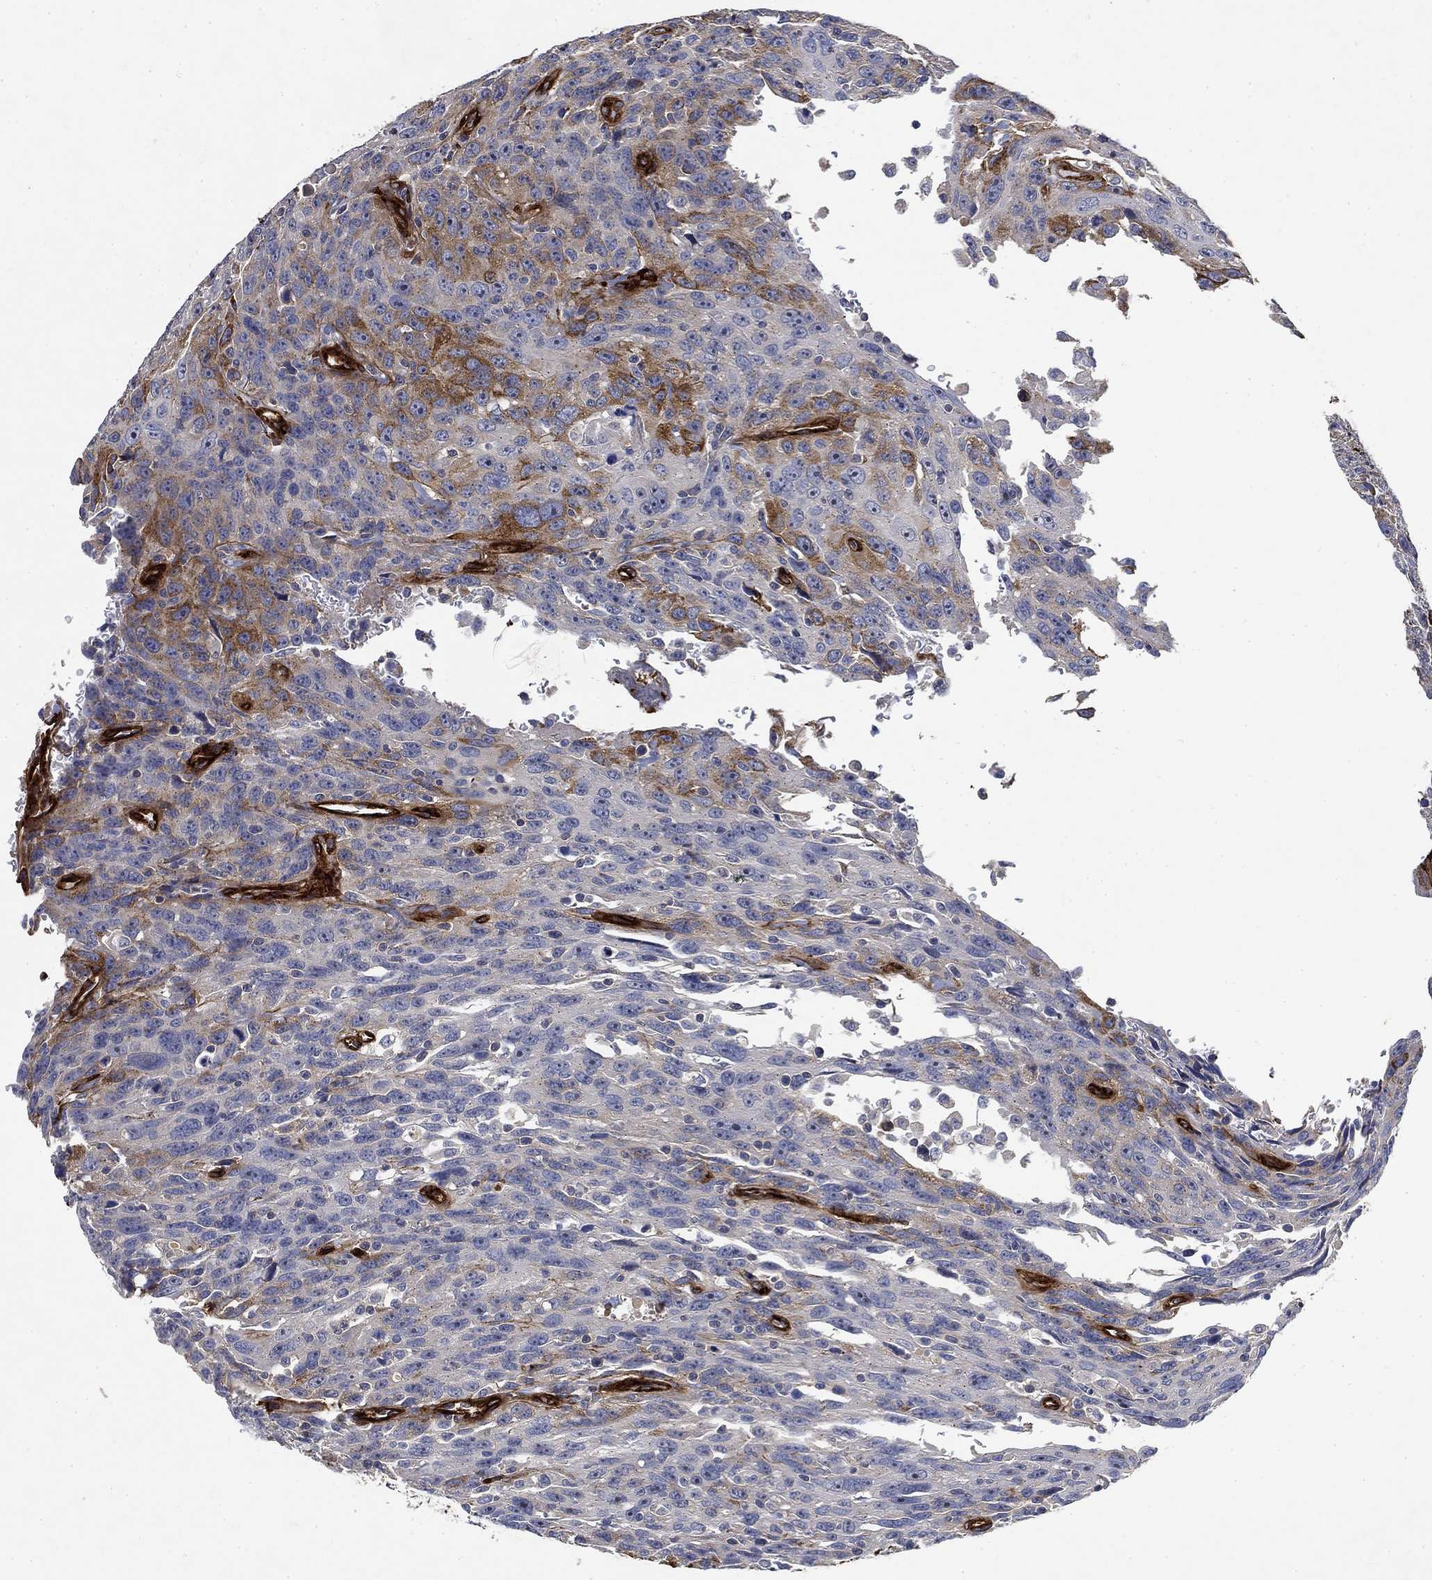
{"staining": {"intensity": "moderate", "quantity": "25%-75%", "location": "cytoplasmic/membranous"}, "tissue": "urothelial cancer", "cell_type": "Tumor cells", "image_type": "cancer", "snomed": [{"axis": "morphology", "description": "Urothelial carcinoma, NOS"}, {"axis": "morphology", "description": "Urothelial carcinoma, High grade"}, {"axis": "topography", "description": "Urinary bladder"}], "caption": "Protein expression analysis of transitional cell carcinoma exhibits moderate cytoplasmic/membranous expression in about 25%-75% of tumor cells. Immunohistochemistry (ihc) stains the protein in brown and the nuclei are stained blue.", "gene": "COL4A2", "patient": {"sex": "female", "age": 73}}